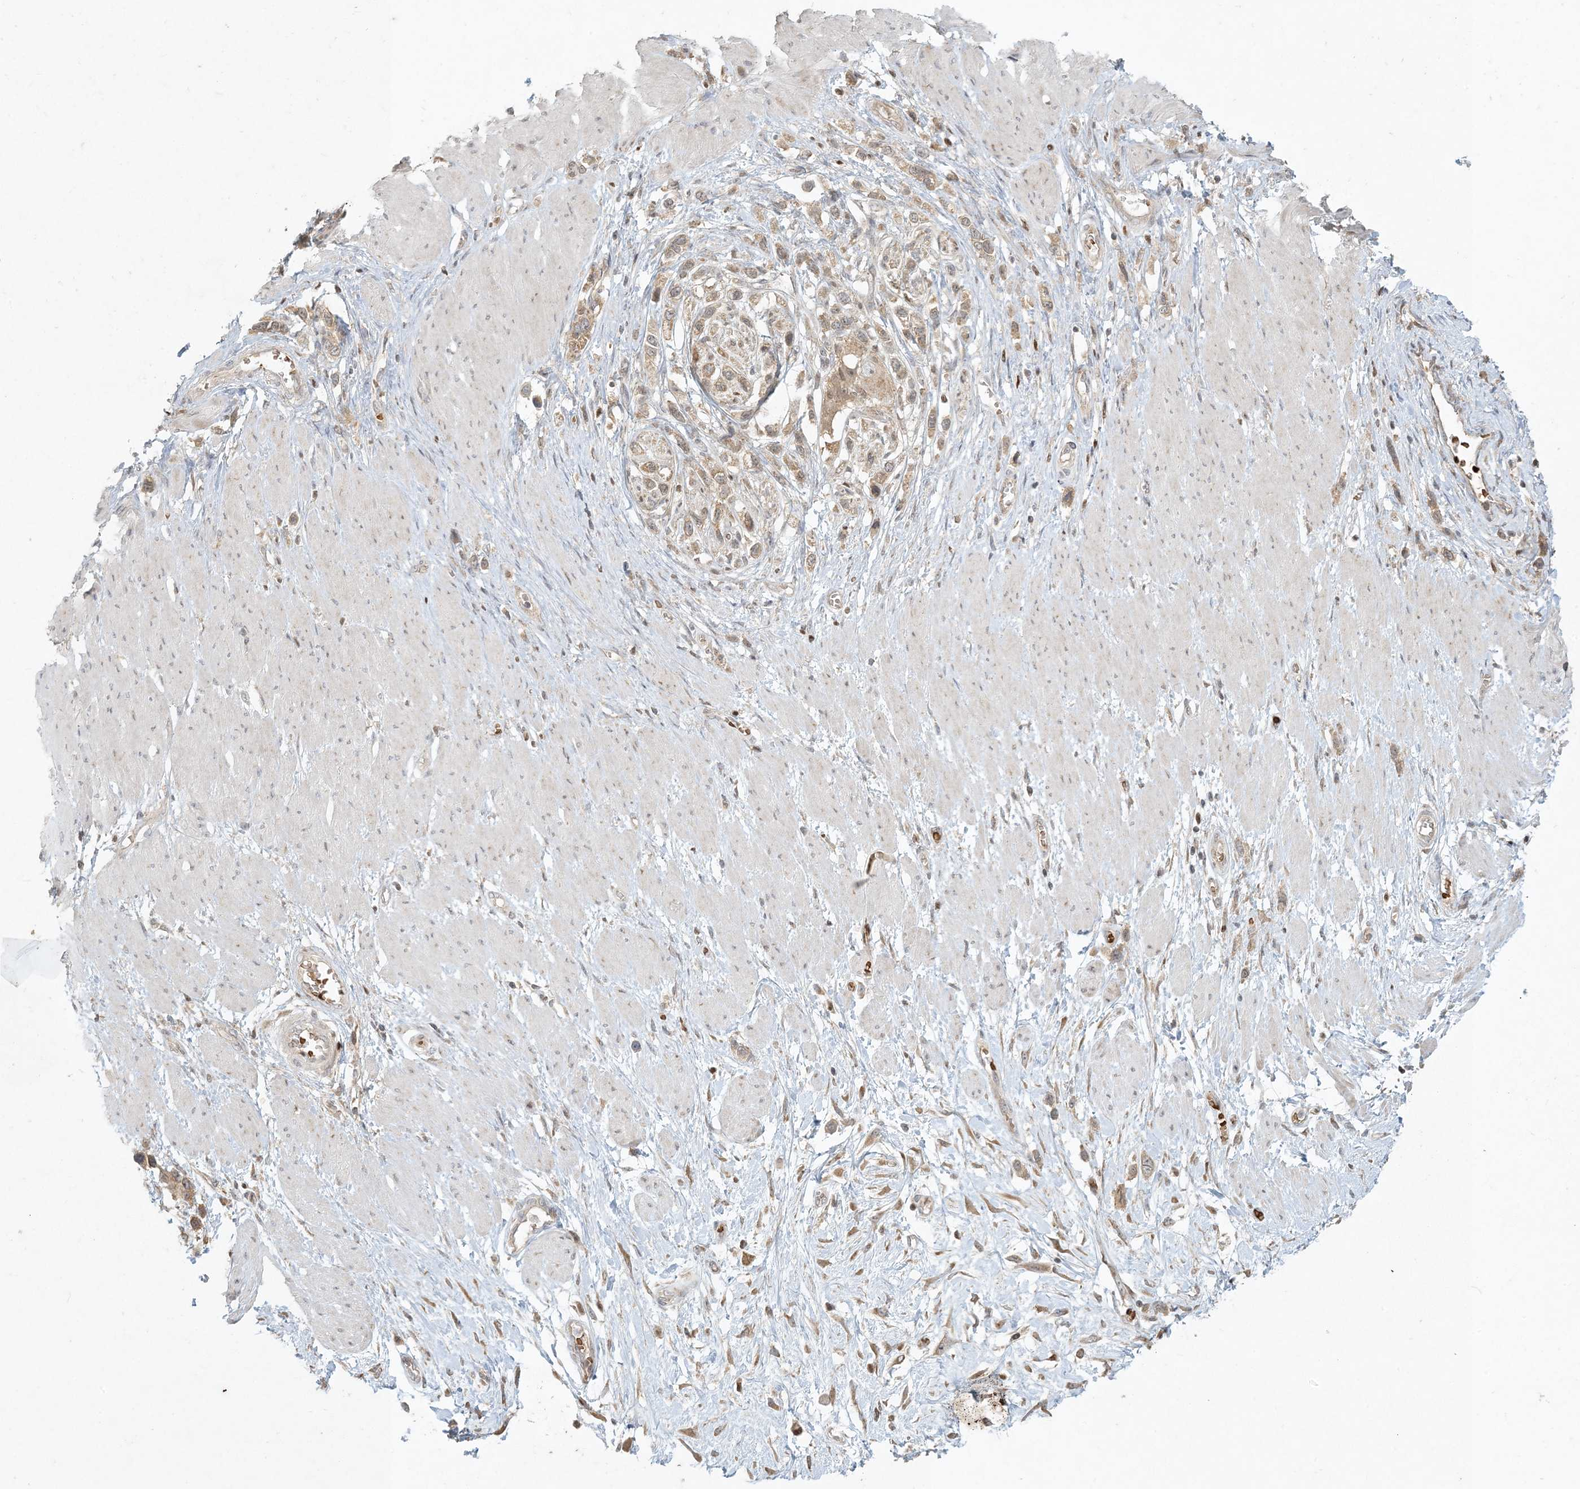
{"staining": {"intensity": "weak", "quantity": ">75%", "location": "cytoplasmic/membranous"}, "tissue": "stomach cancer", "cell_type": "Tumor cells", "image_type": "cancer", "snomed": [{"axis": "morphology", "description": "Normal tissue, NOS"}, {"axis": "morphology", "description": "Adenocarcinoma, NOS"}, {"axis": "topography", "description": "Stomach, upper"}, {"axis": "topography", "description": "Stomach"}], "caption": "Brown immunohistochemical staining in human adenocarcinoma (stomach) exhibits weak cytoplasmic/membranous positivity in about >75% of tumor cells. The protein is shown in brown color, while the nuclei are stained blue.", "gene": "CTDNEP1", "patient": {"sex": "female", "age": 65}}